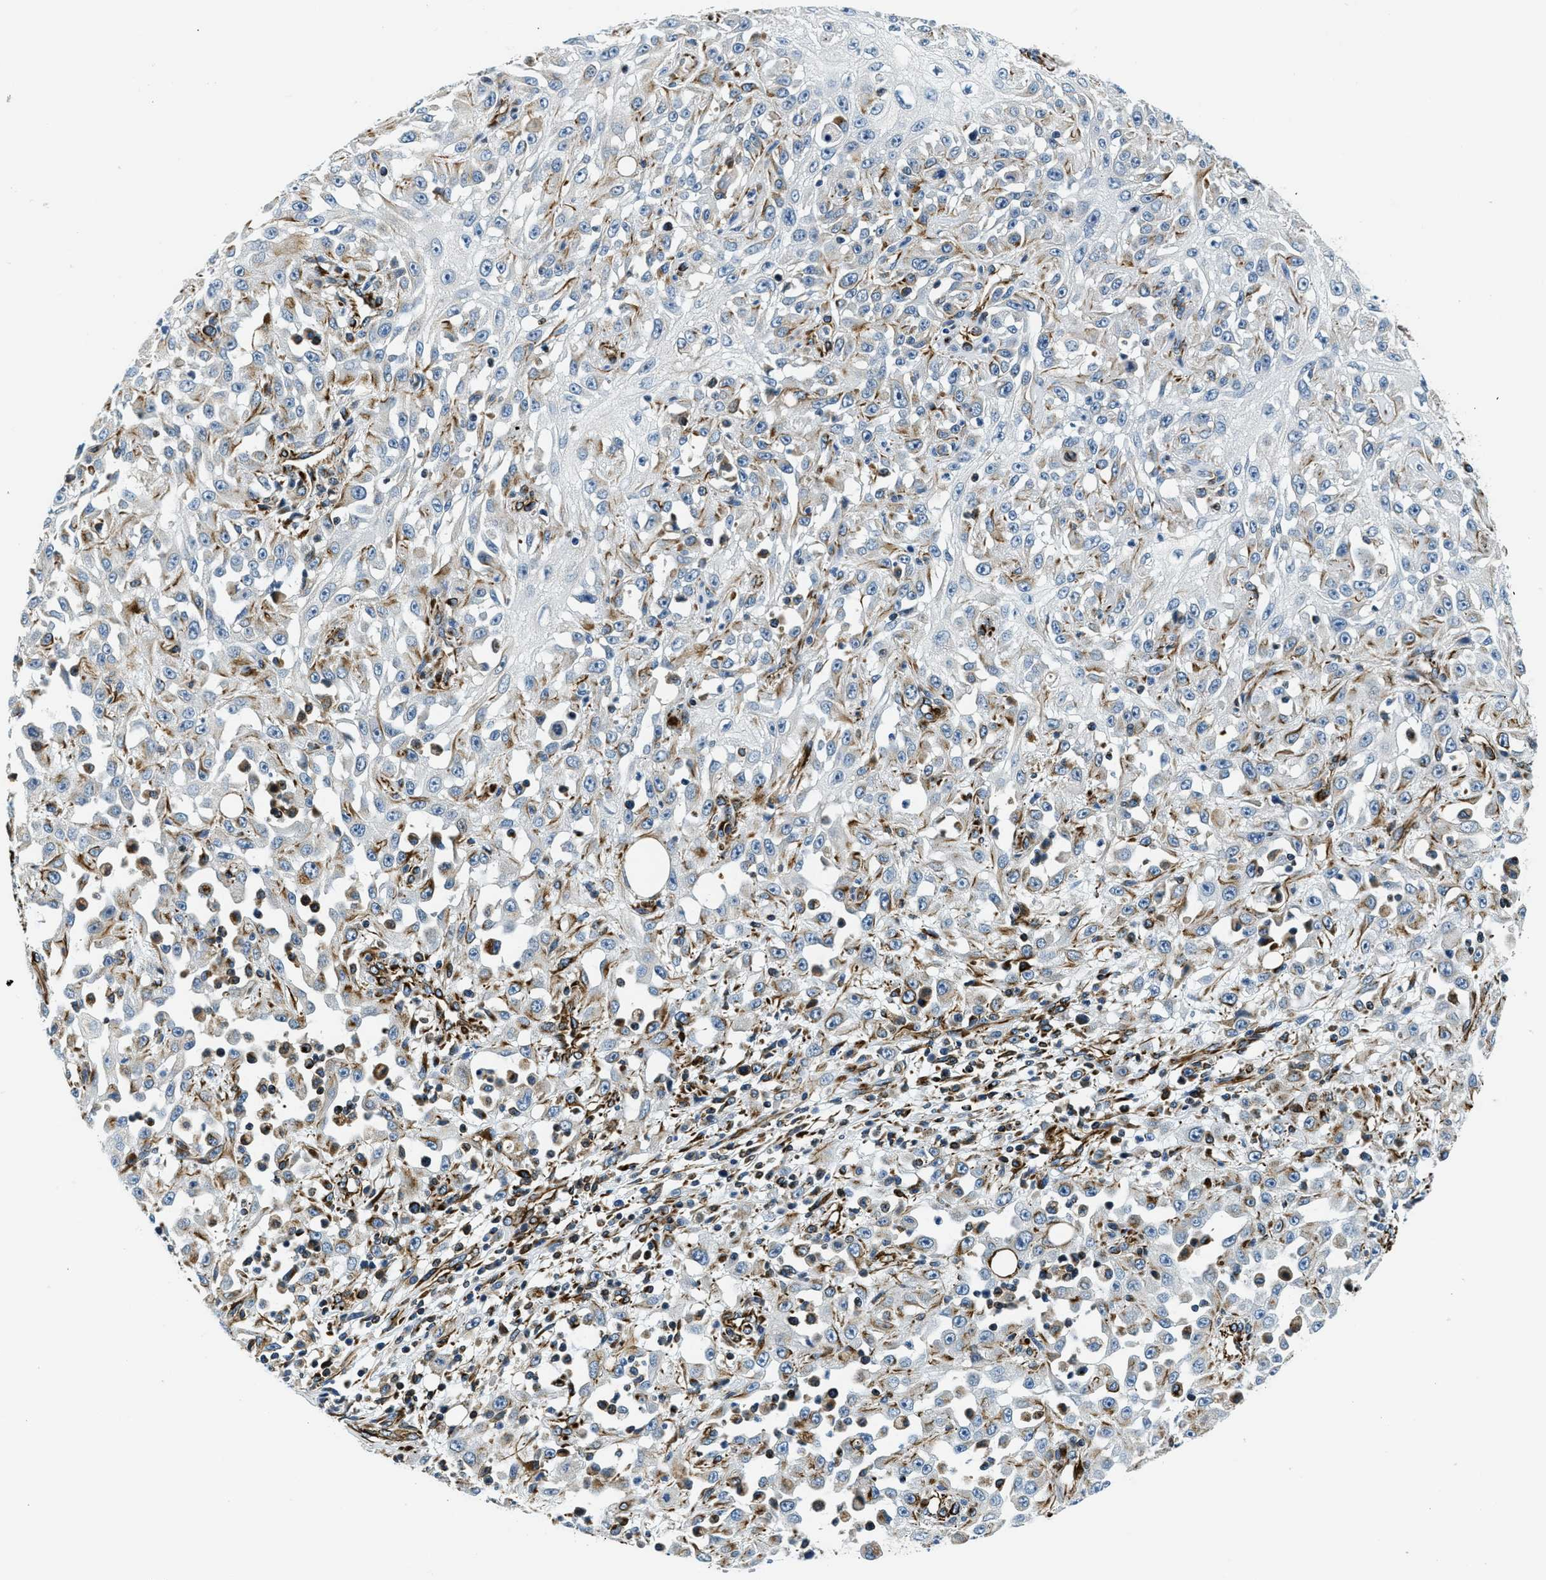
{"staining": {"intensity": "moderate", "quantity": "<25%", "location": "cytoplasmic/membranous"}, "tissue": "skin cancer", "cell_type": "Tumor cells", "image_type": "cancer", "snomed": [{"axis": "morphology", "description": "Squamous cell carcinoma, NOS"}, {"axis": "morphology", "description": "Squamous cell carcinoma, metastatic, NOS"}, {"axis": "topography", "description": "Skin"}, {"axis": "topography", "description": "Lymph node"}], "caption": "Immunohistochemical staining of human skin cancer (metastatic squamous cell carcinoma) displays moderate cytoplasmic/membranous protein positivity in about <25% of tumor cells.", "gene": "GNS", "patient": {"sex": "male", "age": 75}}